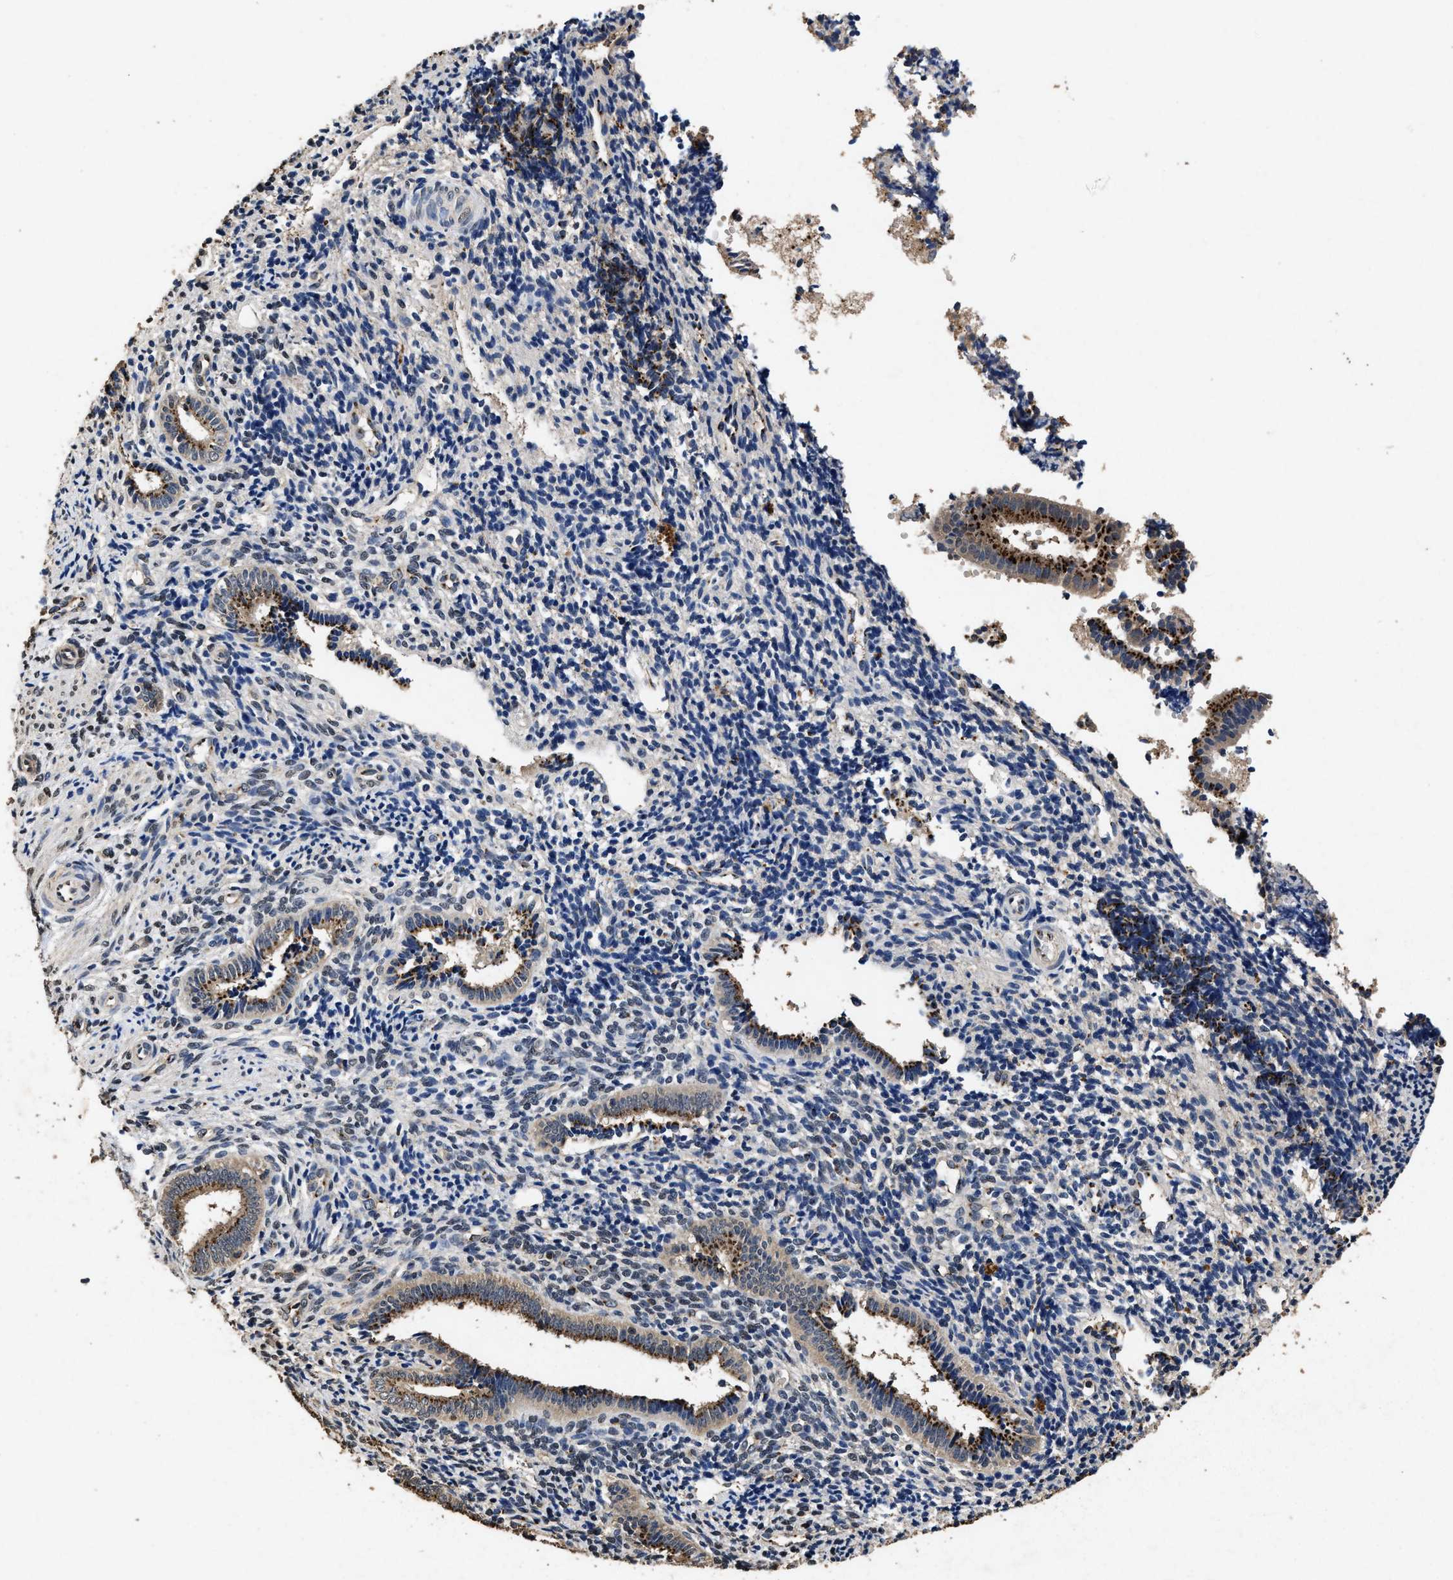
{"staining": {"intensity": "negative", "quantity": "none", "location": "none"}, "tissue": "endometrium", "cell_type": "Cells in endometrial stroma", "image_type": "normal", "snomed": [{"axis": "morphology", "description": "Normal tissue, NOS"}, {"axis": "topography", "description": "Uterus"}, {"axis": "topography", "description": "Endometrium"}], "caption": "DAB immunohistochemical staining of benign endometrium displays no significant expression in cells in endometrial stroma.", "gene": "TPST2", "patient": {"sex": "female", "age": 33}}